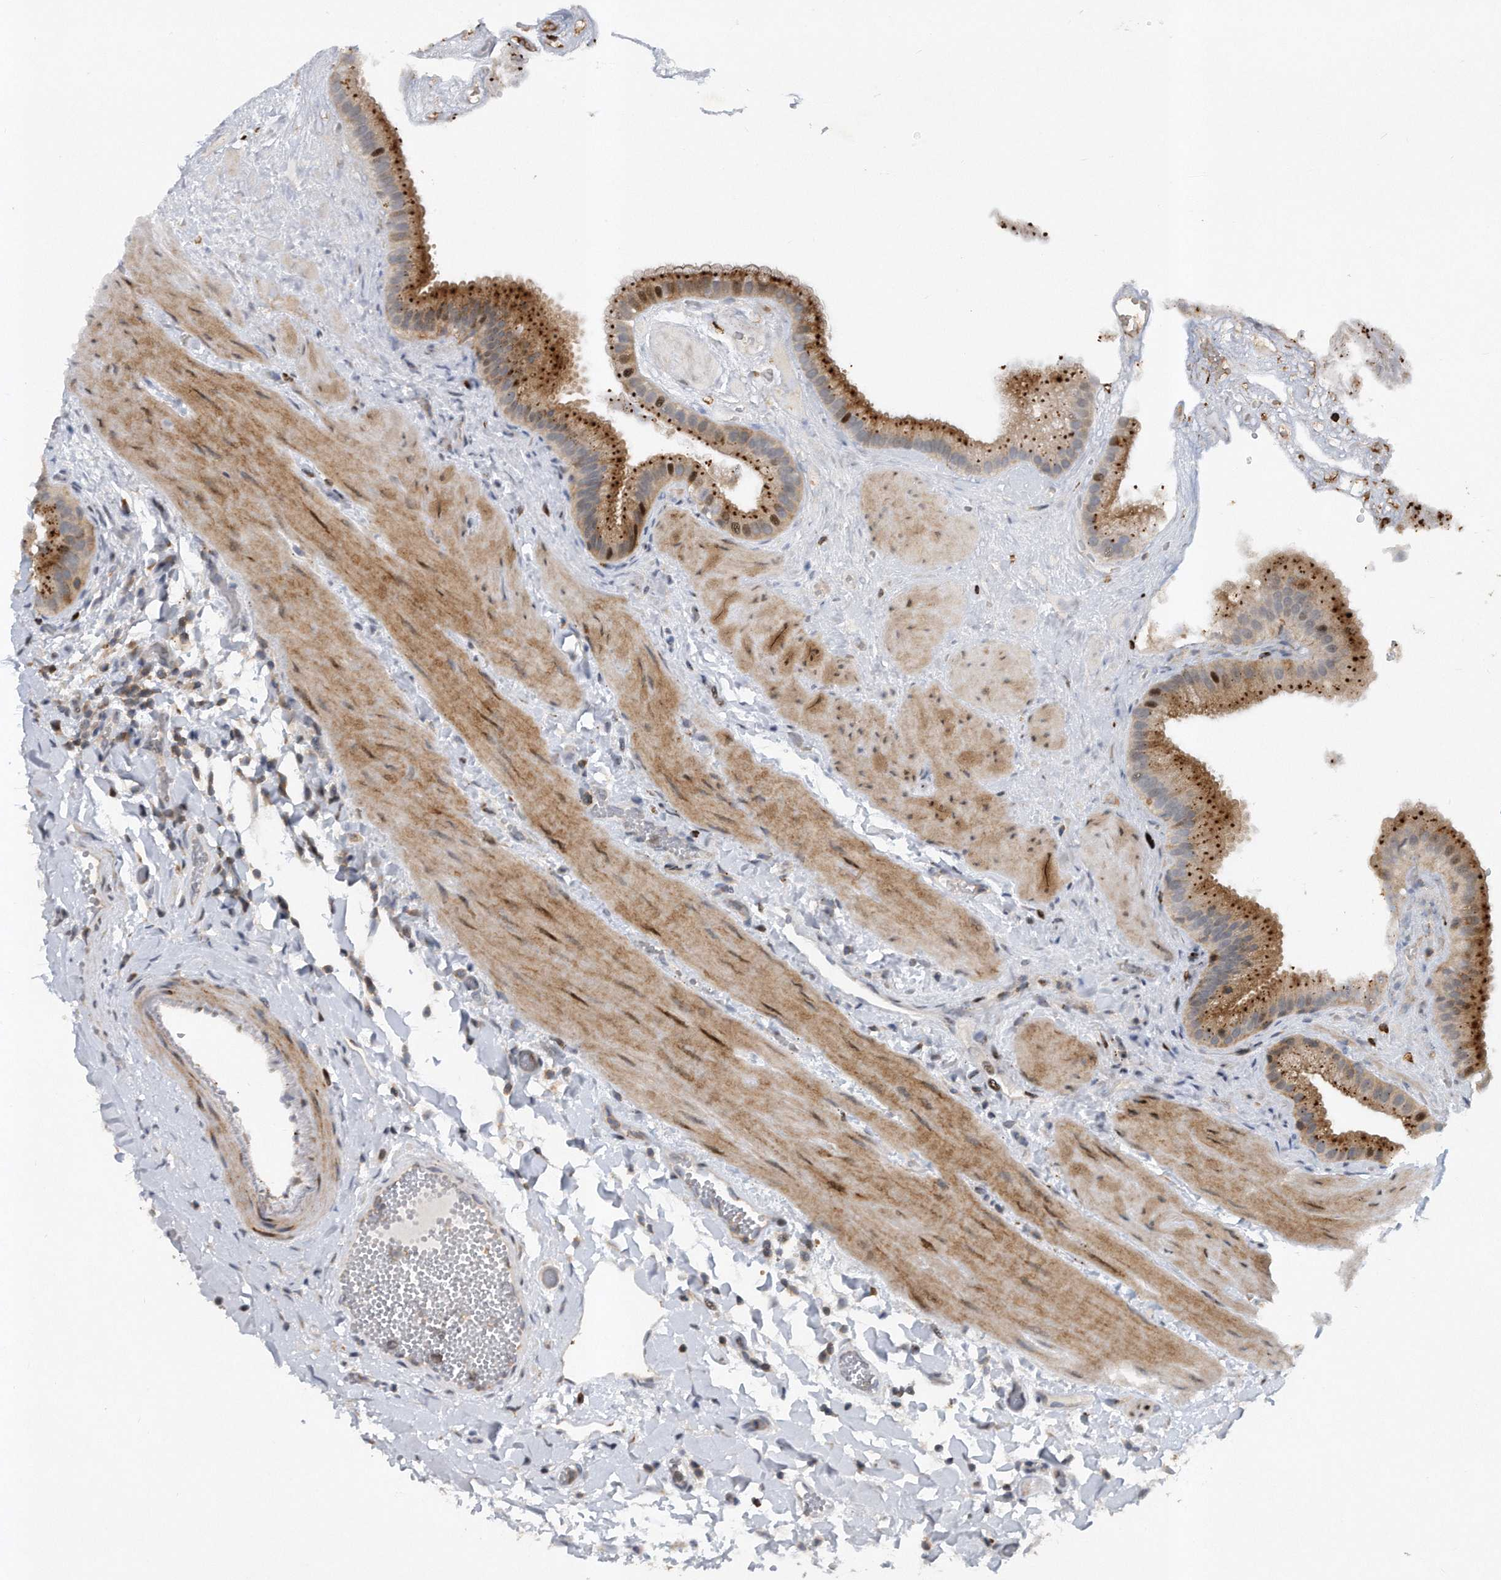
{"staining": {"intensity": "strong", "quantity": ">75%", "location": "cytoplasmic/membranous"}, "tissue": "gallbladder", "cell_type": "Glandular cells", "image_type": "normal", "snomed": [{"axis": "morphology", "description": "Normal tissue, NOS"}, {"axis": "topography", "description": "Gallbladder"}], "caption": "Immunohistochemistry (IHC) image of unremarkable gallbladder: human gallbladder stained using immunohistochemistry exhibits high levels of strong protein expression localized specifically in the cytoplasmic/membranous of glandular cells, appearing as a cytoplasmic/membranous brown color.", "gene": "PGBD2", "patient": {"sex": "male", "age": 55}}